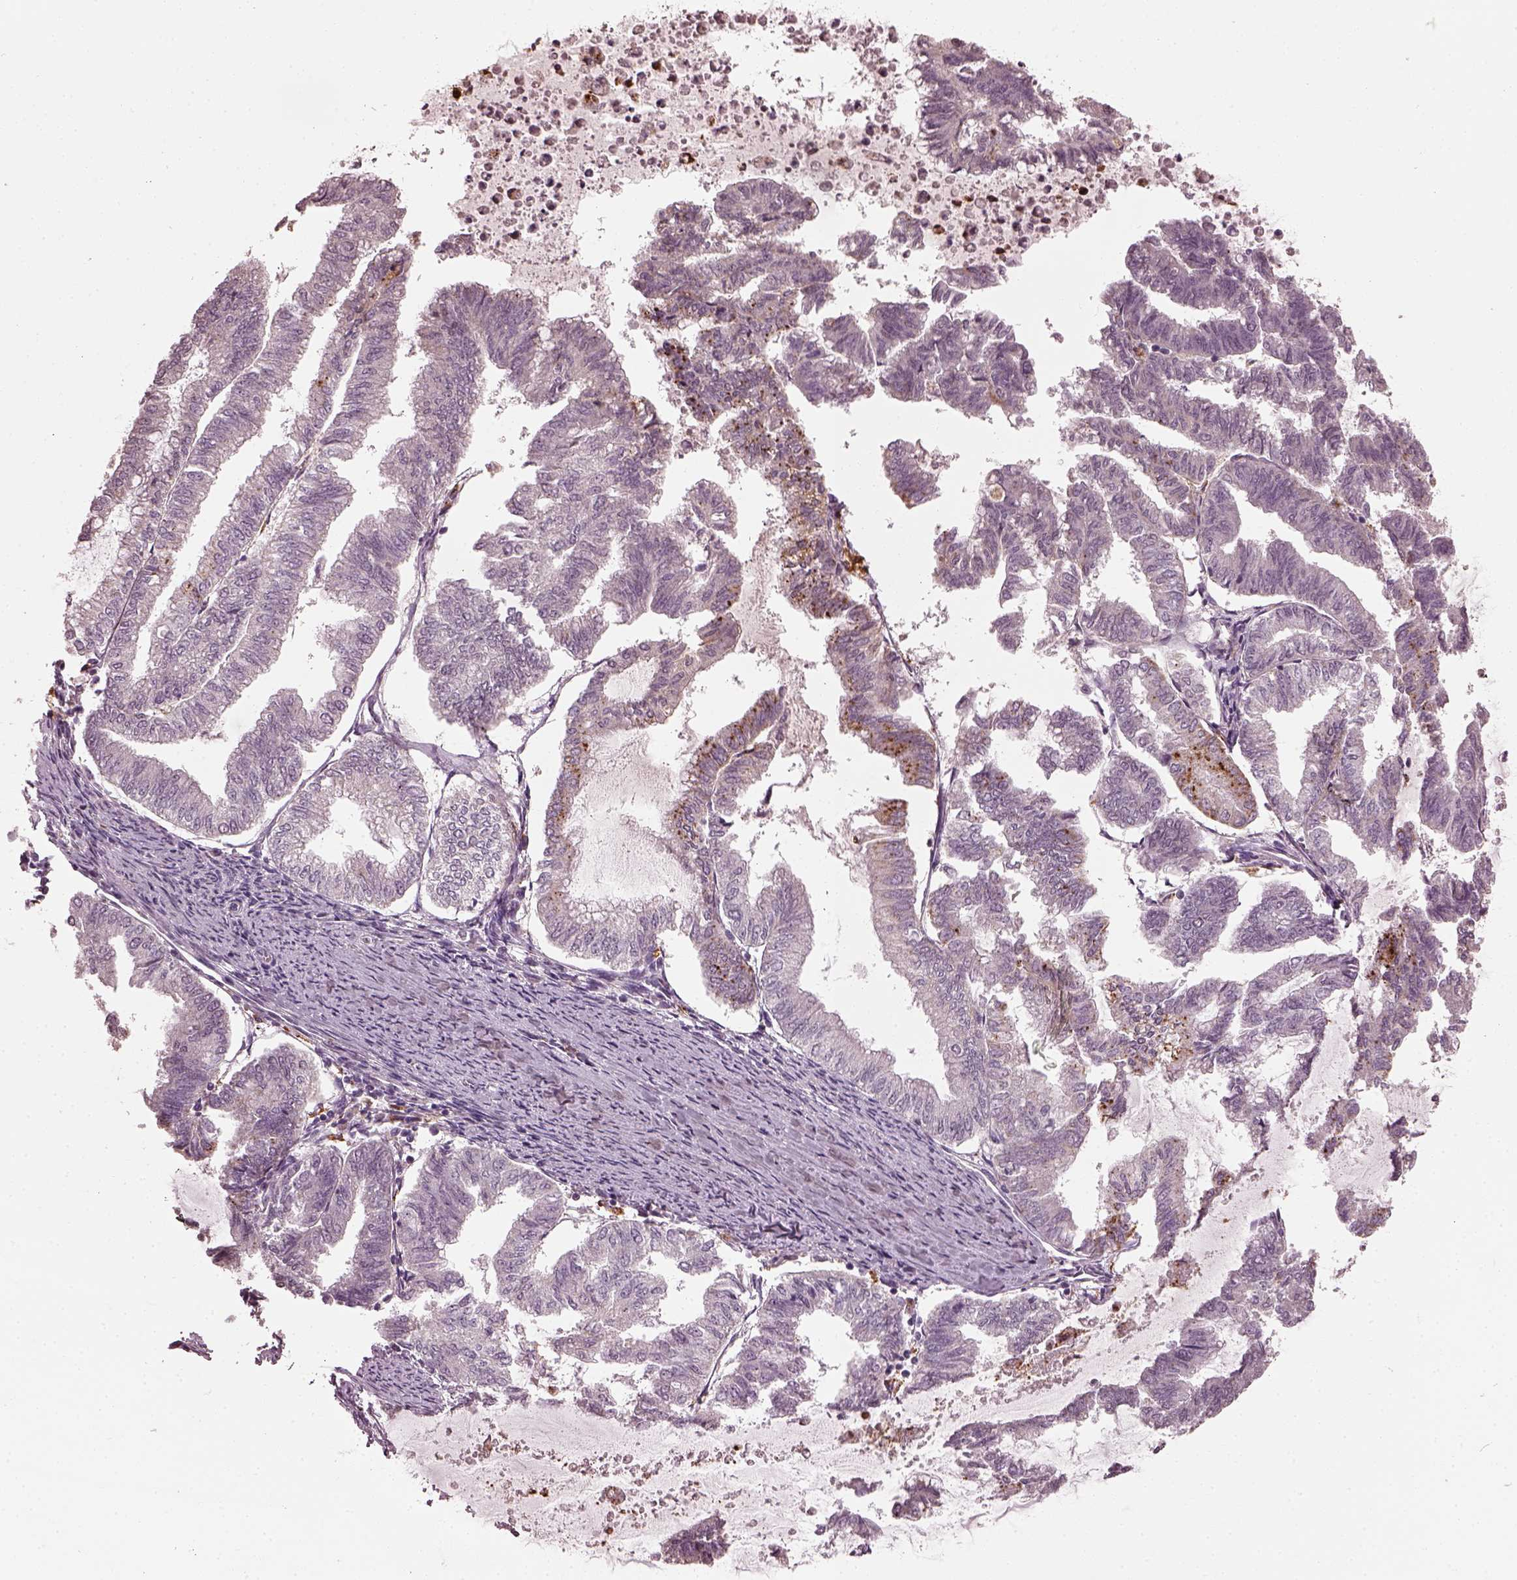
{"staining": {"intensity": "negative", "quantity": "none", "location": "none"}, "tissue": "endometrial cancer", "cell_type": "Tumor cells", "image_type": "cancer", "snomed": [{"axis": "morphology", "description": "Adenocarcinoma, NOS"}, {"axis": "topography", "description": "Endometrium"}], "caption": "The immunohistochemistry image has no significant expression in tumor cells of endometrial cancer tissue.", "gene": "RUFY3", "patient": {"sex": "female", "age": 79}}